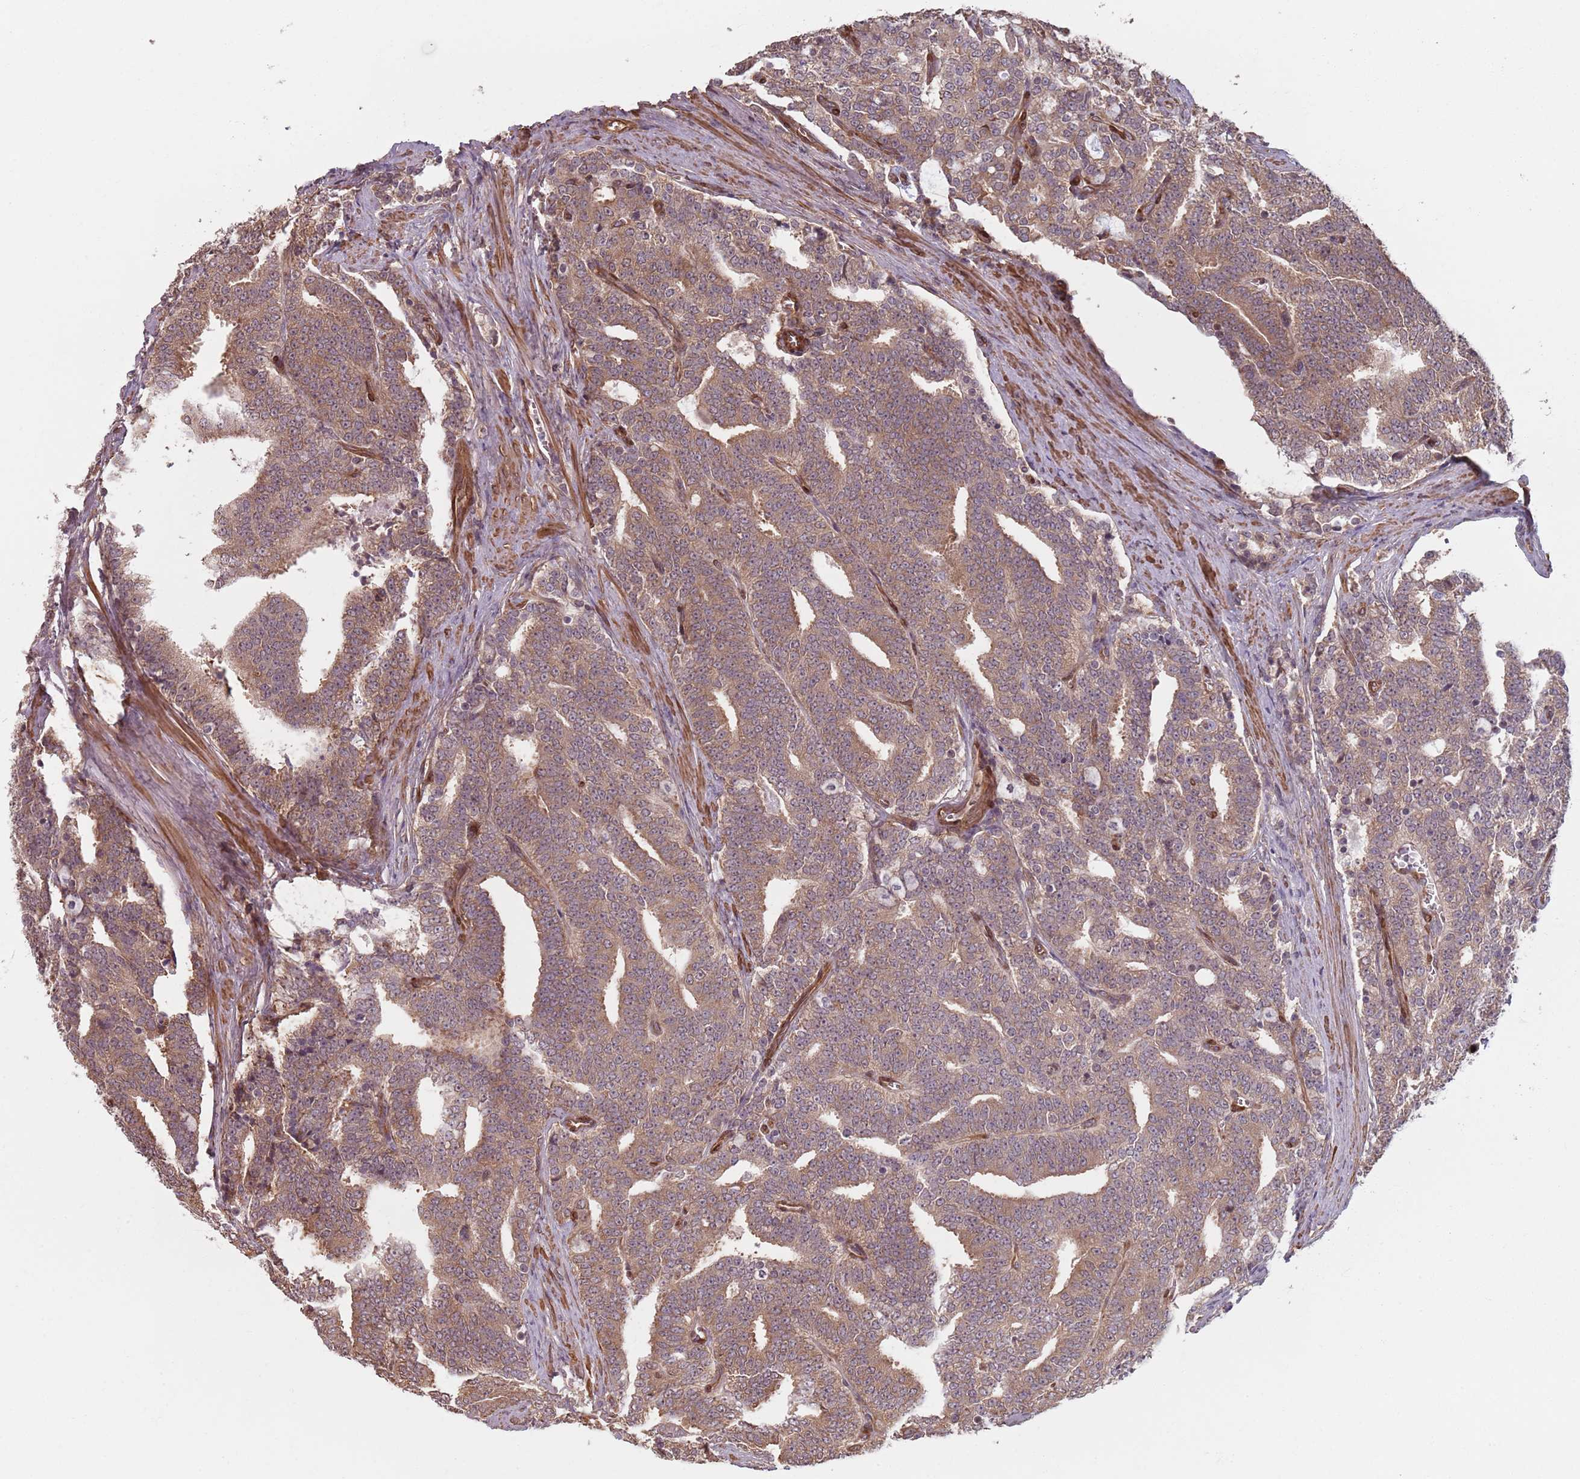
{"staining": {"intensity": "moderate", "quantity": ">75%", "location": "cytoplasmic/membranous"}, "tissue": "prostate cancer", "cell_type": "Tumor cells", "image_type": "cancer", "snomed": [{"axis": "morphology", "description": "Adenocarcinoma, High grade"}, {"axis": "topography", "description": "Prostate and seminal vesicle, NOS"}], "caption": "Tumor cells exhibit moderate cytoplasmic/membranous staining in approximately >75% of cells in prostate high-grade adenocarcinoma.", "gene": "NOTCH3", "patient": {"sex": "male", "age": 67}}